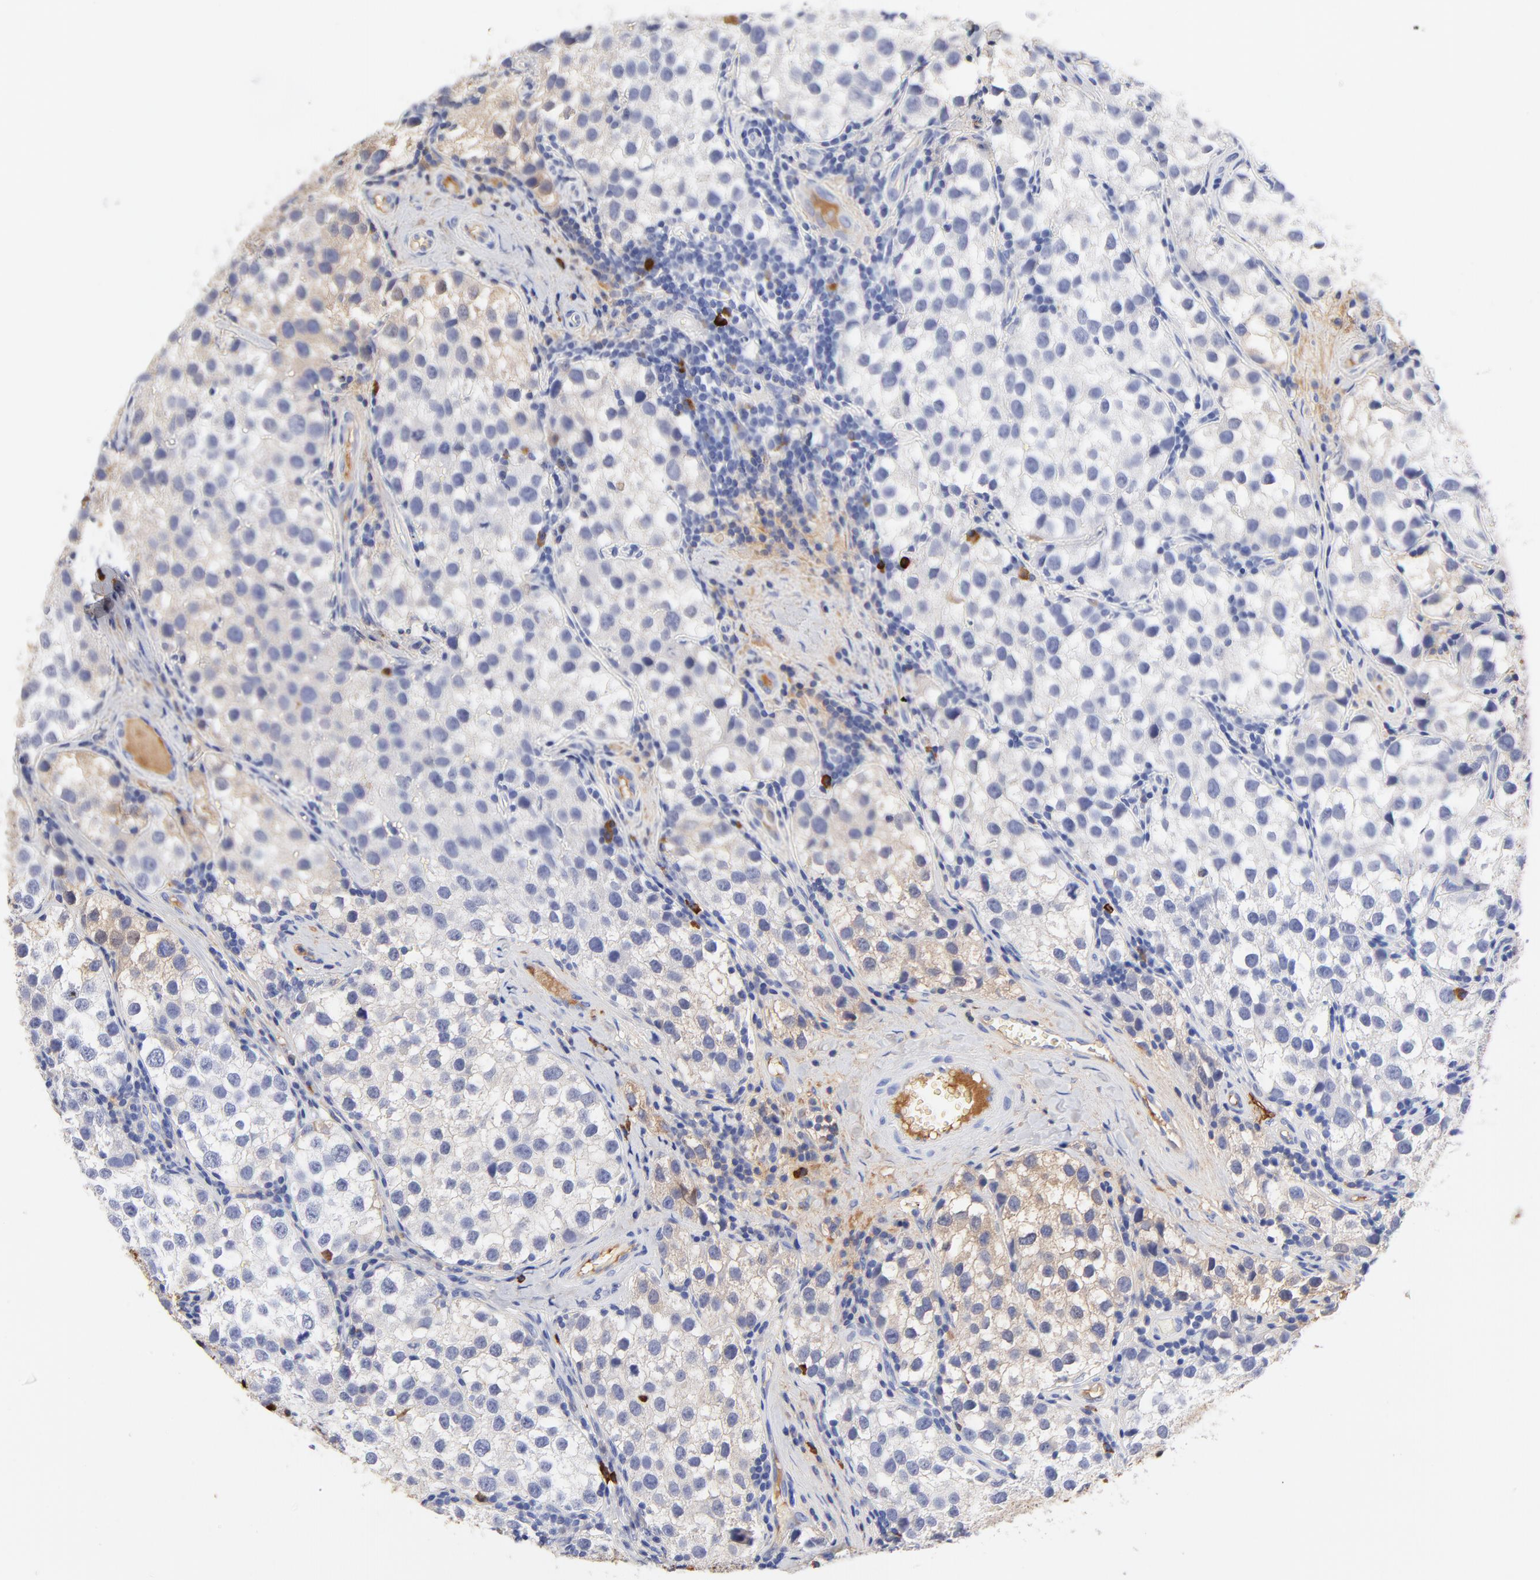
{"staining": {"intensity": "negative", "quantity": "none", "location": "none"}, "tissue": "testis cancer", "cell_type": "Tumor cells", "image_type": "cancer", "snomed": [{"axis": "morphology", "description": "Seminoma, NOS"}, {"axis": "topography", "description": "Testis"}], "caption": "This is a image of IHC staining of testis cancer, which shows no expression in tumor cells.", "gene": "IGLV3-10", "patient": {"sex": "male", "age": 39}}